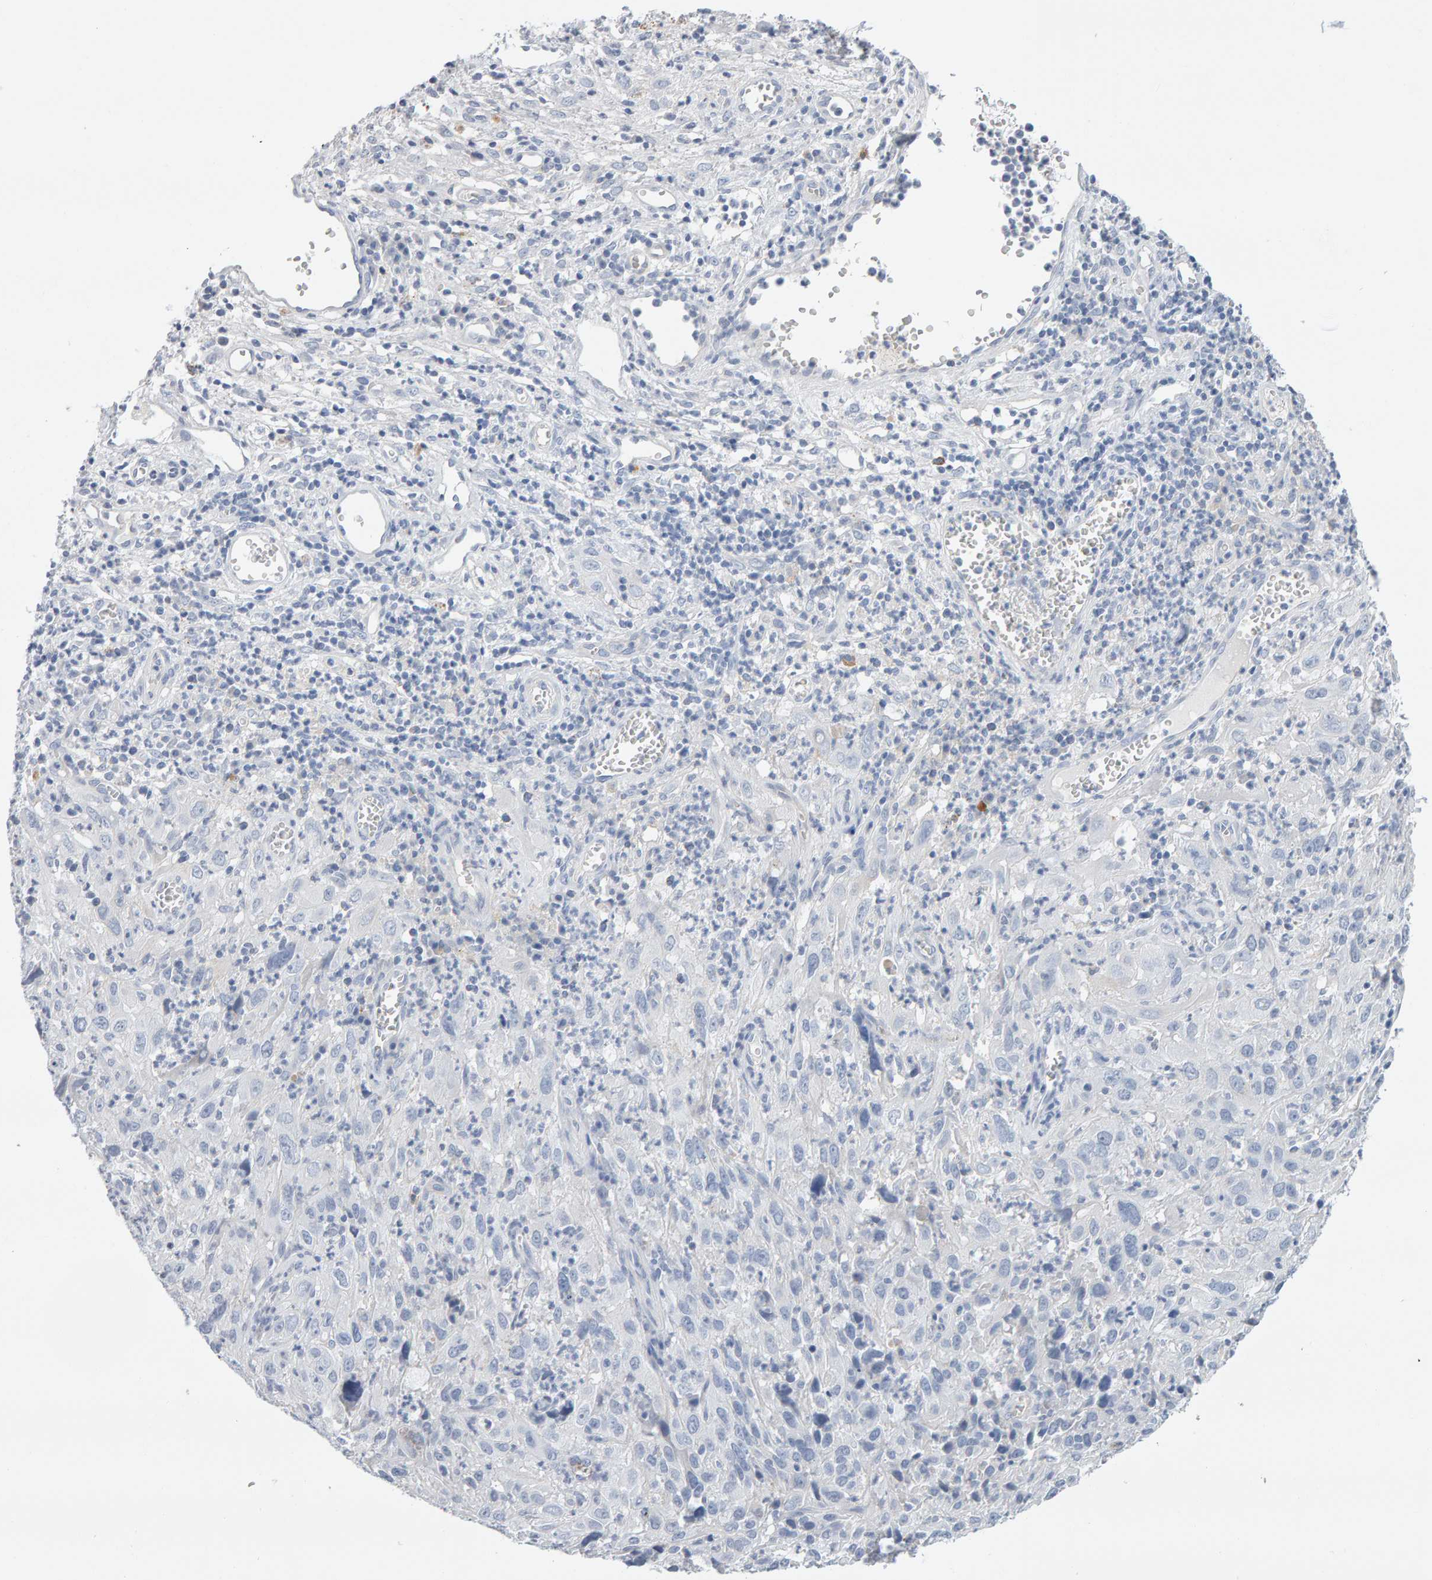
{"staining": {"intensity": "negative", "quantity": "none", "location": "none"}, "tissue": "cervical cancer", "cell_type": "Tumor cells", "image_type": "cancer", "snomed": [{"axis": "morphology", "description": "Squamous cell carcinoma, NOS"}, {"axis": "topography", "description": "Cervix"}], "caption": "There is no significant staining in tumor cells of cervical squamous cell carcinoma.", "gene": "METRNL", "patient": {"sex": "female", "age": 32}}